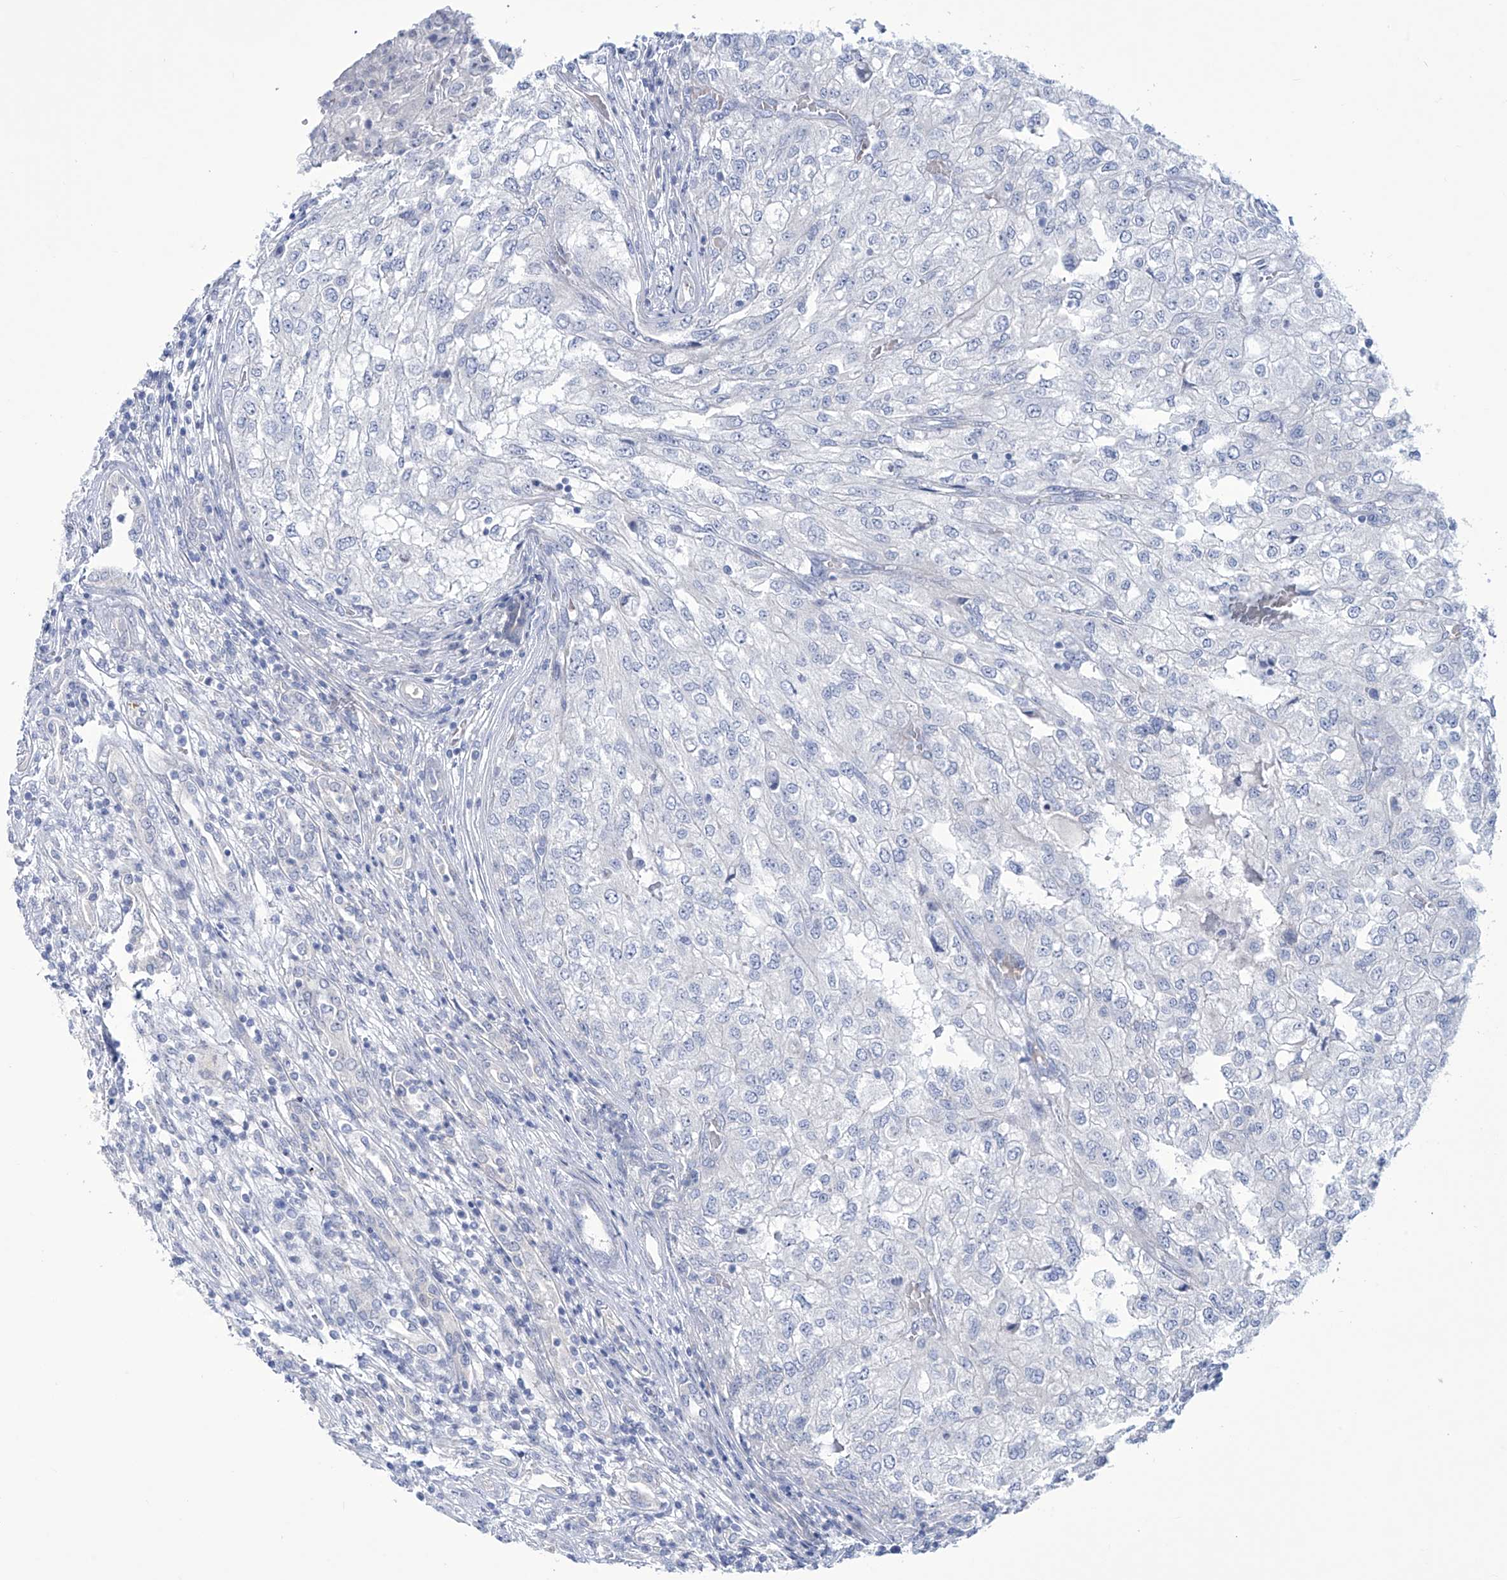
{"staining": {"intensity": "negative", "quantity": "none", "location": "none"}, "tissue": "renal cancer", "cell_type": "Tumor cells", "image_type": "cancer", "snomed": [{"axis": "morphology", "description": "Adenocarcinoma, NOS"}, {"axis": "topography", "description": "Kidney"}], "caption": "Immunohistochemistry (IHC) of renal cancer shows no positivity in tumor cells.", "gene": "TRIM60", "patient": {"sex": "female", "age": 54}}